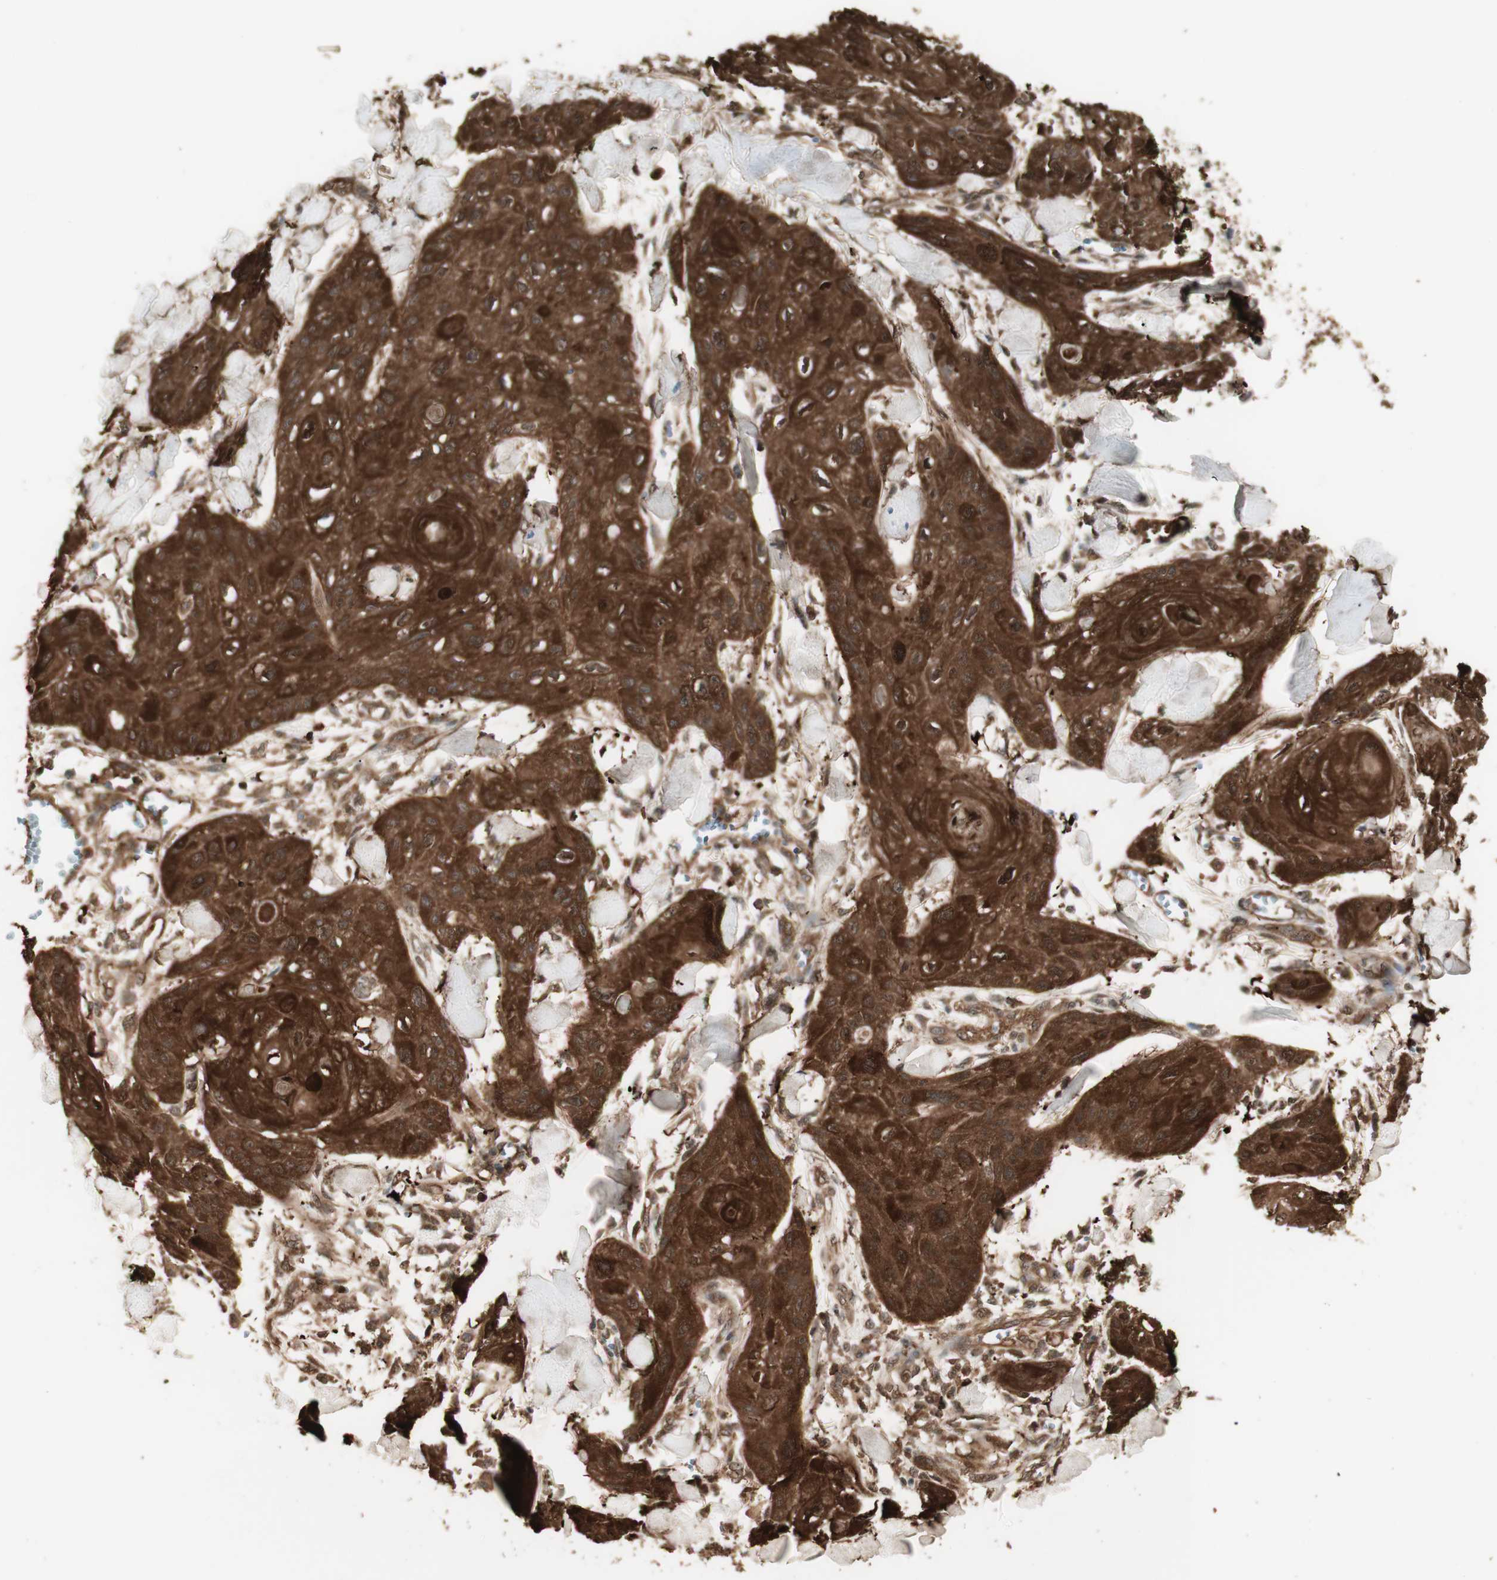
{"staining": {"intensity": "strong", "quantity": ">75%", "location": "cytoplasmic/membranous,nuclear"}, "tissue": "skin cancer", "cell_type": "Tumor cells", "image_type": "cancer", "snomed": [{"axis": "morphology", "description": "Squamous cell carcinoma, NOS"}, {"axis": "topography", "description": "Skin"}], "caption": "Skin cancer stained with immunohistochemistry (IHC) exhibits strong cytoplasmic/membranous and nuclear staining in about >75% of tumor cells.", "gene": "YWHAB", "patient": {"sex": "male", "age": 74}}